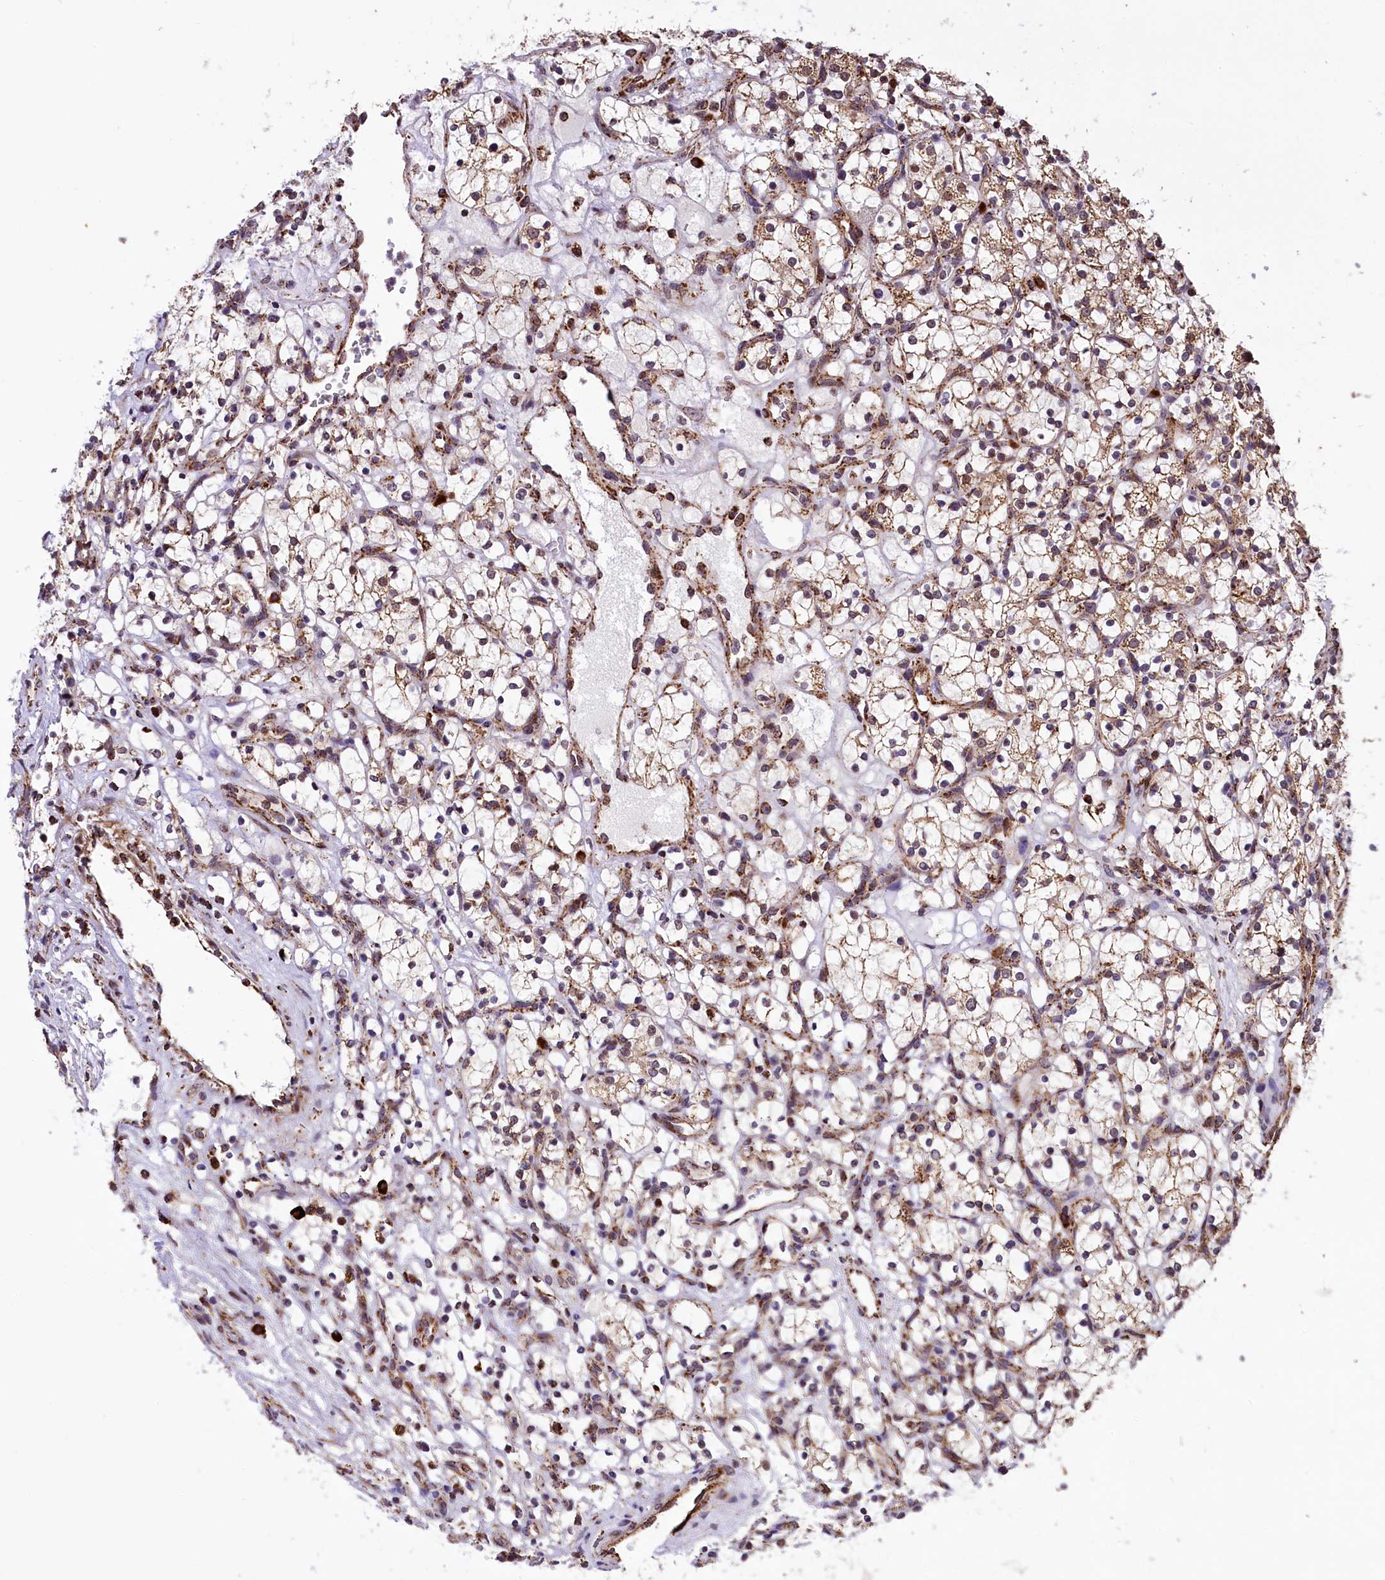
{"staining": {"intensity": "weak", "quantity": "<25%", "location": "cytoplasmic/membranous"}, "tissue": "renal cancer", "cell_type": "Tumor cells", "image_type": "cancer", "snomed": [{"axis": "morphology", "description": "Adenocarcinoma, NOS"}, {"axis": "topography", "description": "Kidney"}], "caption": "Immunohistochemistry image of neoplastic tissue: renal cancer (adenocarcinoma) stained with DAB exhibits no significant protein positivity in tumor cells. (Immunohistochemistry (ihc), brightfield microscopy, high magnification).", "gene": "KLC2", "patient": {"sex": "female", "age": 69}}